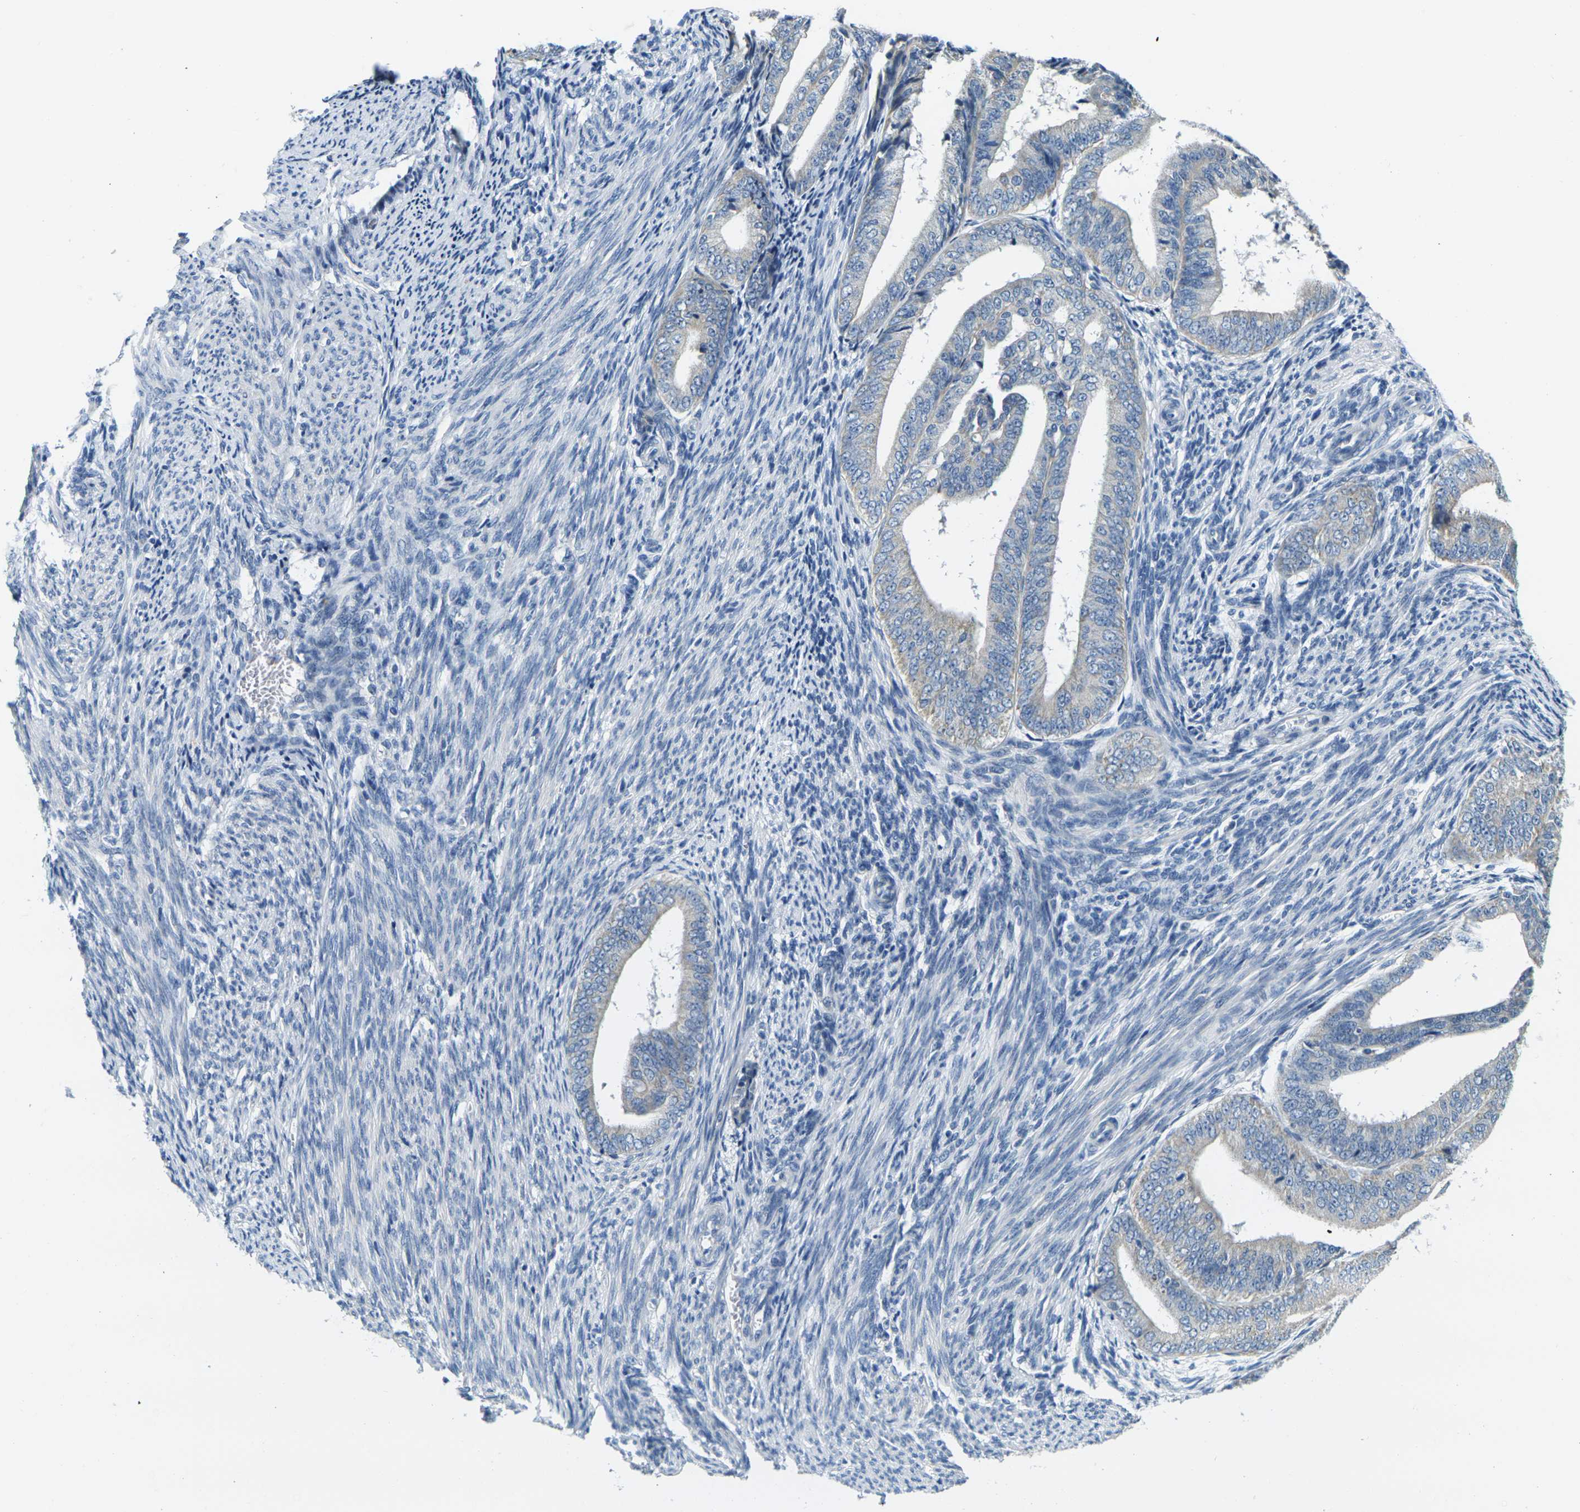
{"staining": {"intensity": "weak", "quantity": "<25%", "location": "cytoplasmic/membranous"}, "tissue": "endometrial cancer", "cell_type": "Tumor cells", "image_type": "cancer", "snomed": [{"axis": "morphology", "description": "Adenocarcinoma, NOS"}, {"axis": "topography", "description": "Endometrium"}], "caption": "Immunohistochemistry (IHC) of human adenocarcinoma (endometrial) shows no expression in tumor cells.", "gene": "SHISAL2B", "patient": {"sex": "female", "age": 63}}